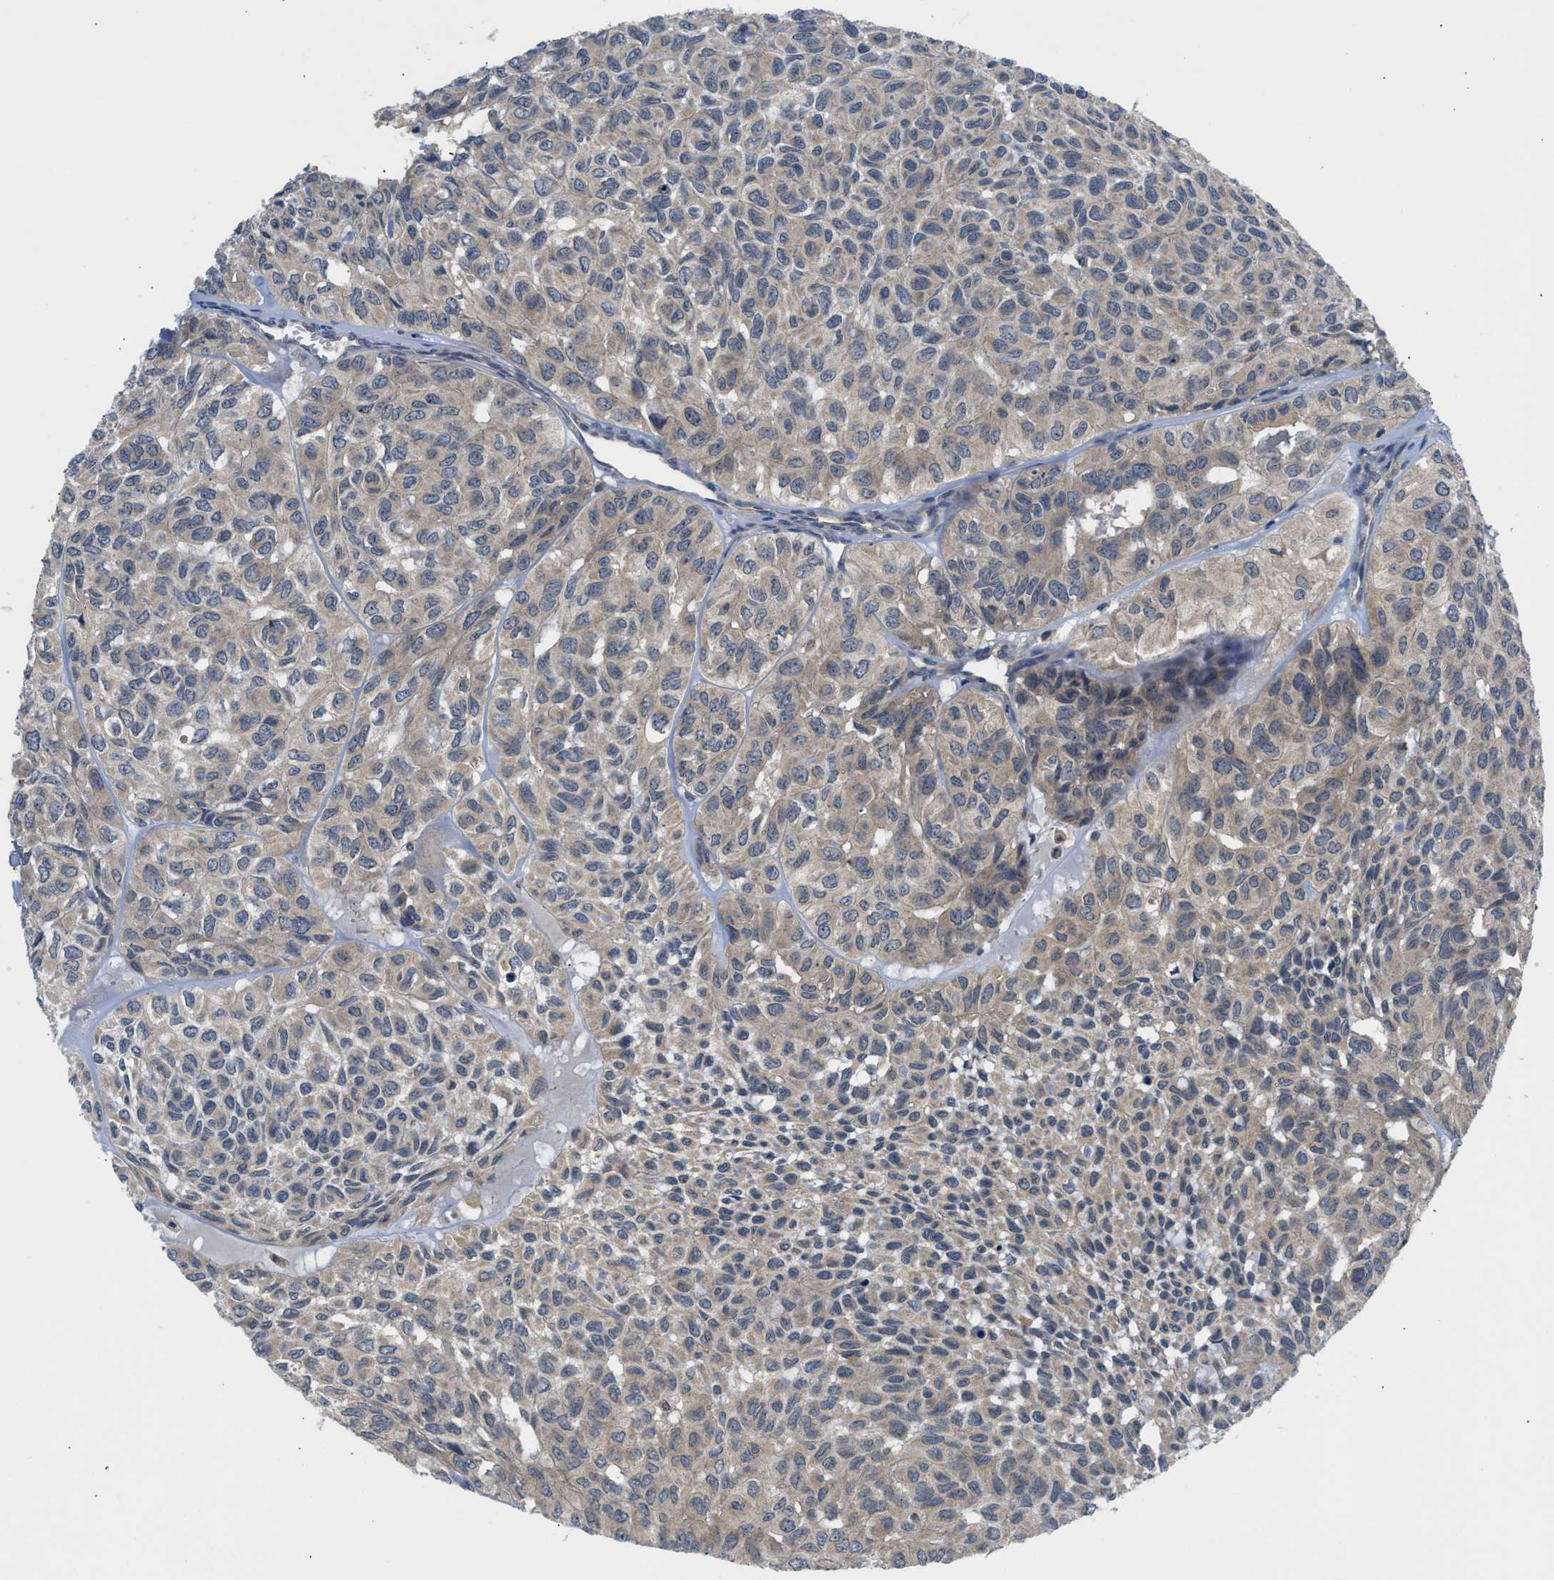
{"staining": {"intensity": "weak", "quantity": ">75%", "location": "cytoplasmic/membranous"}, "tissue": "head and neck cancer", "cell_type": "Tumor cells", "image_type": "cancer", "snomed": [{"axis": "morphology", "description": "Adenocarcinoma, NOS"}, {"axis": "topography", "description": "Salivary gland, NOS"}, {"axis": "topography", "description": "Head-Neck"}], "caption": "Weak cytoplasmic/membranous expression for a protein is identified in approximately >75% of tumor cells of head and neck cancer (adenocarcinoma) using immunohistochemistry (IHC).", "gene": "PDE7A", "patient": {"sex": "female", "age": 76}}